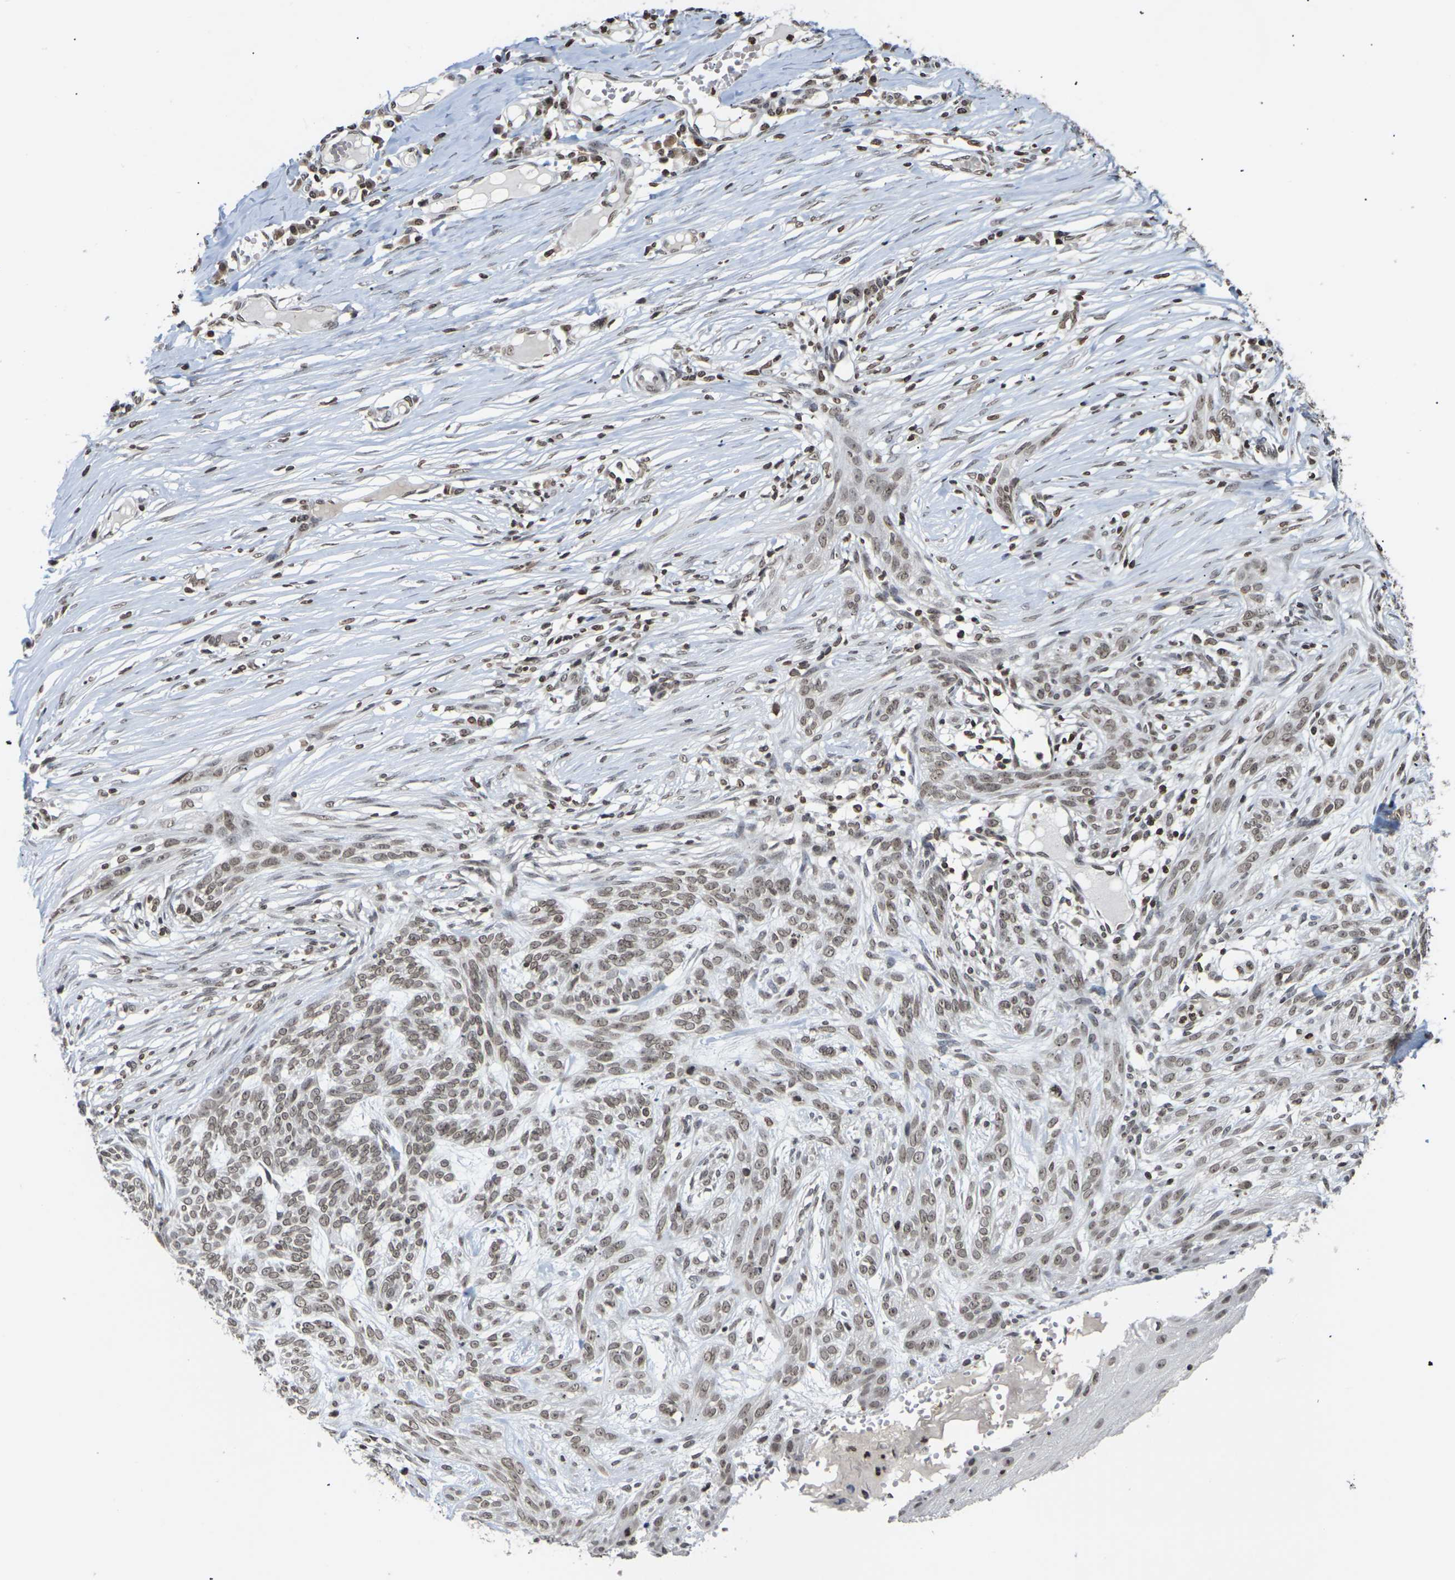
{"staining": {"intensity": "moderate", "quantity": ">75%", "location": "nuclear"}, "tissue": "skin cancer", "cell_type": "Tumor cells", "image_type": "cancer", "snomed": [{"axis": "morphology", "description": "Basal cell carcinoma"}, {"axis": "topography", "description": "Skin"}], "caption": "Immunohistochemistry (IHC) histopathology image of basal cell carcinoma (skin) stained for a protein (brown), which demonstrates medium levels of moderate nuclear positivity in about >75% of tumor cells.", "gene": "ETV5", "patient": {"sex": "female", "age": 59}}